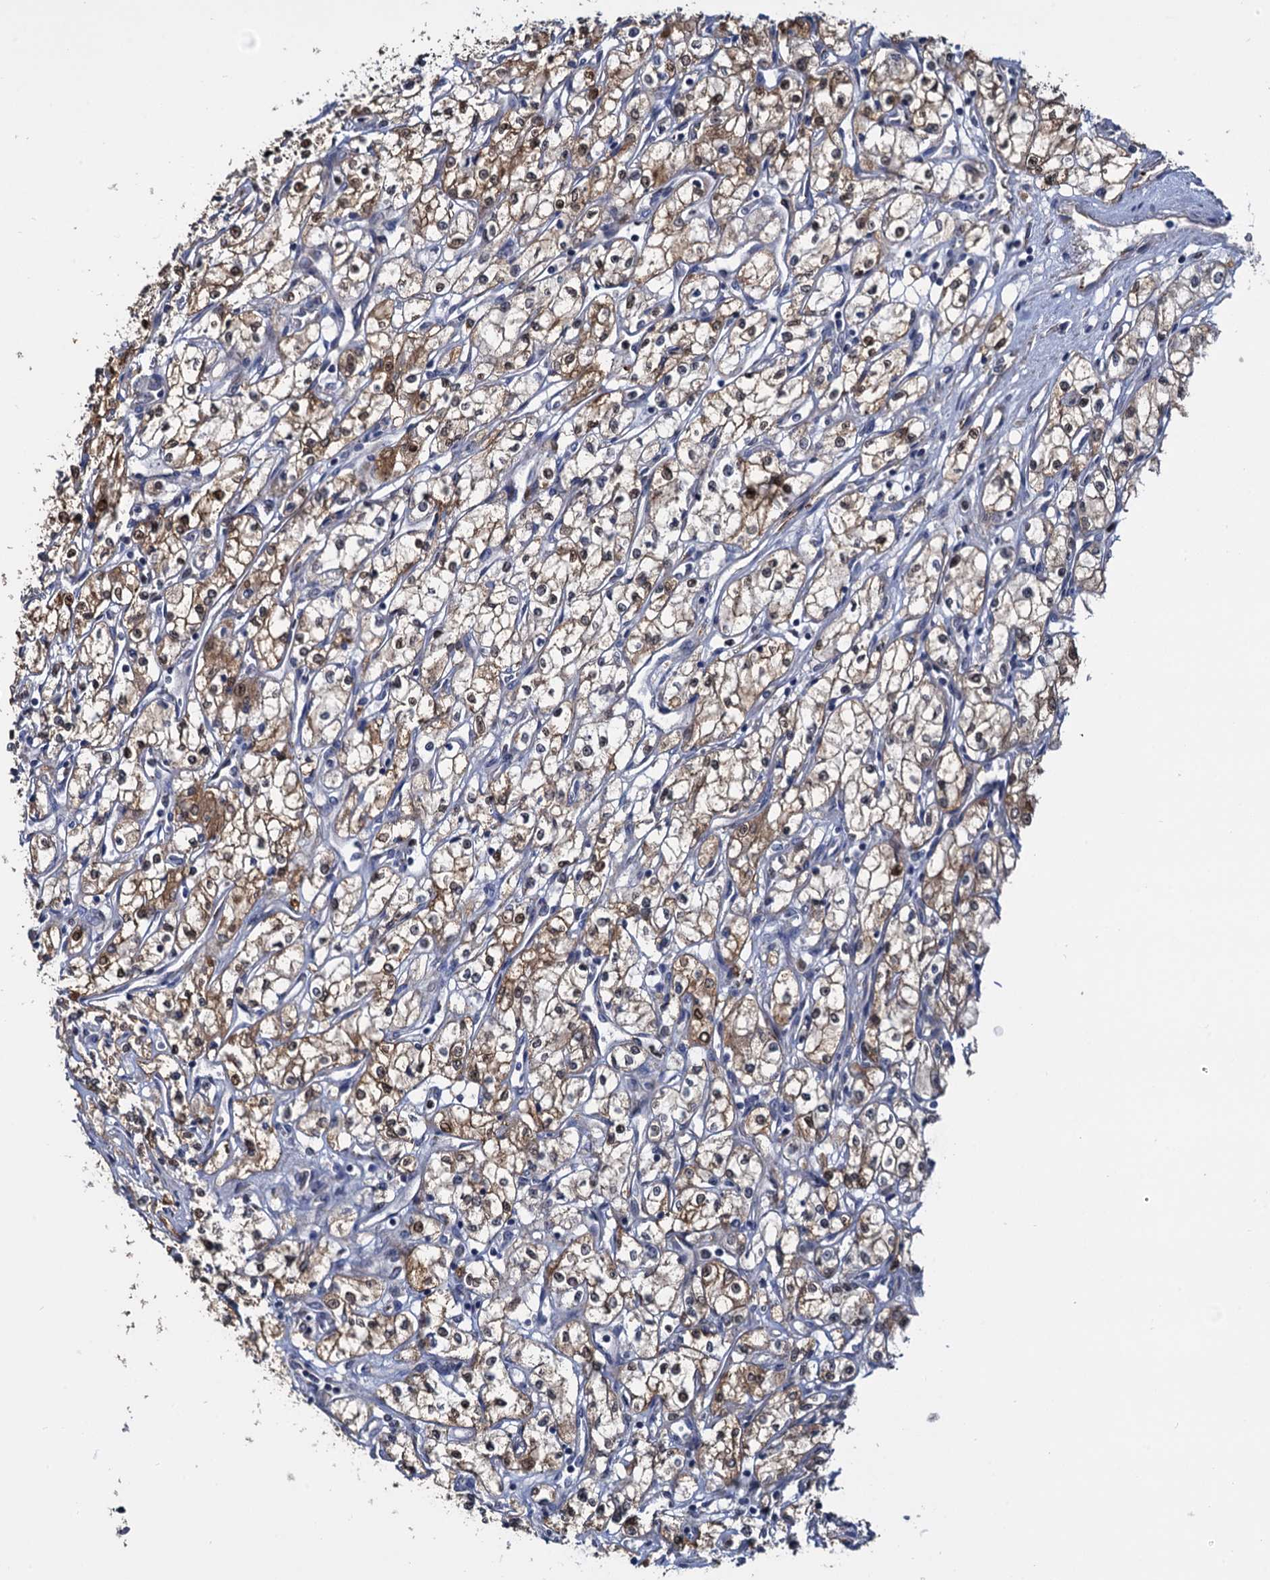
{"staining": {"intensity": "moderate", "quantity": ">75%", "location": "cytoplasmic/membranous,nuclear"}, "tissue": "renal cancer", "cell_type": "Tumor cells", "image_type": "cancer", "snomed": [{"axis": "morphology", "description": "Adenocarcinoma, NOS"}, {"axis": "topography", "description": "Kidney"}], "caption": "Immunohistochemistry (IHC) (DAB (3,3'-diaminobenzidine)) staining of human renal cancer reveals moderate cytoplasmic/membranous and nuclear protein positivity in about >75% of tumor cells.", "gene": "CEP192", "patient": {"sex": "male", "age": 59}}